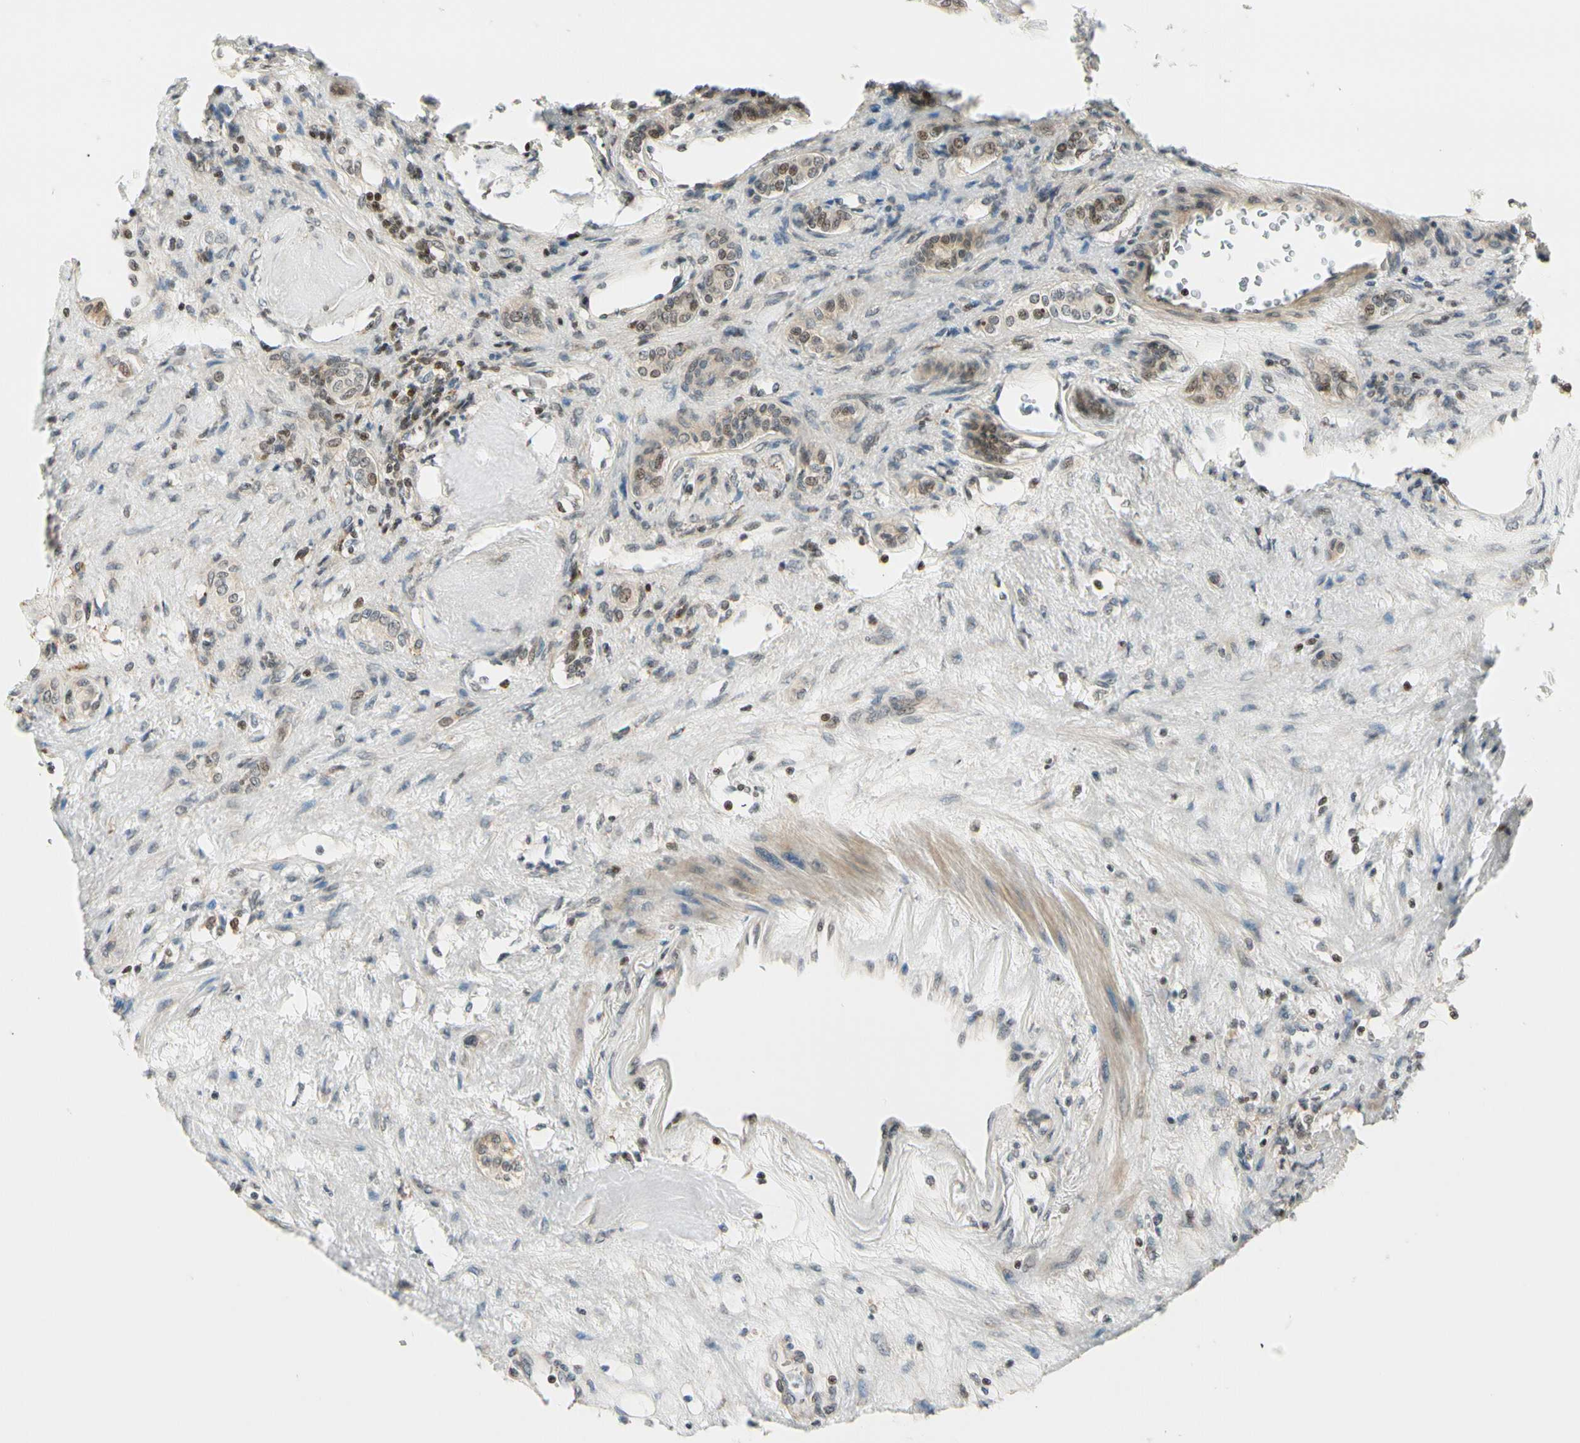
{"staining": {"intensity": "strong", "quantity": ">75%", "location": "nuclear"}, "tissue": "renal cancer", "cell_type": "Tumor cells", "image_type": "cancer", "snomed": [{"axis": "morphology", "description": "Adenocarcinoma, NOS"}, {"axis": "topography", "description": "Kidney"}], "caption": "High-magnification brightfield microscopy of adenocarcinoma (renal) stained with DAB (brown) and counterstained with hematoxylin (blue). tumor cells exhibit strong nuclear staining is identified in approximately>75% of cells. (Stains: DAB in brown, nuclei in blue, Microscopy: brightfield microscopy at high magnification).", "gene": "DAXX", "patient": {"sex": "female", "age": 83}}